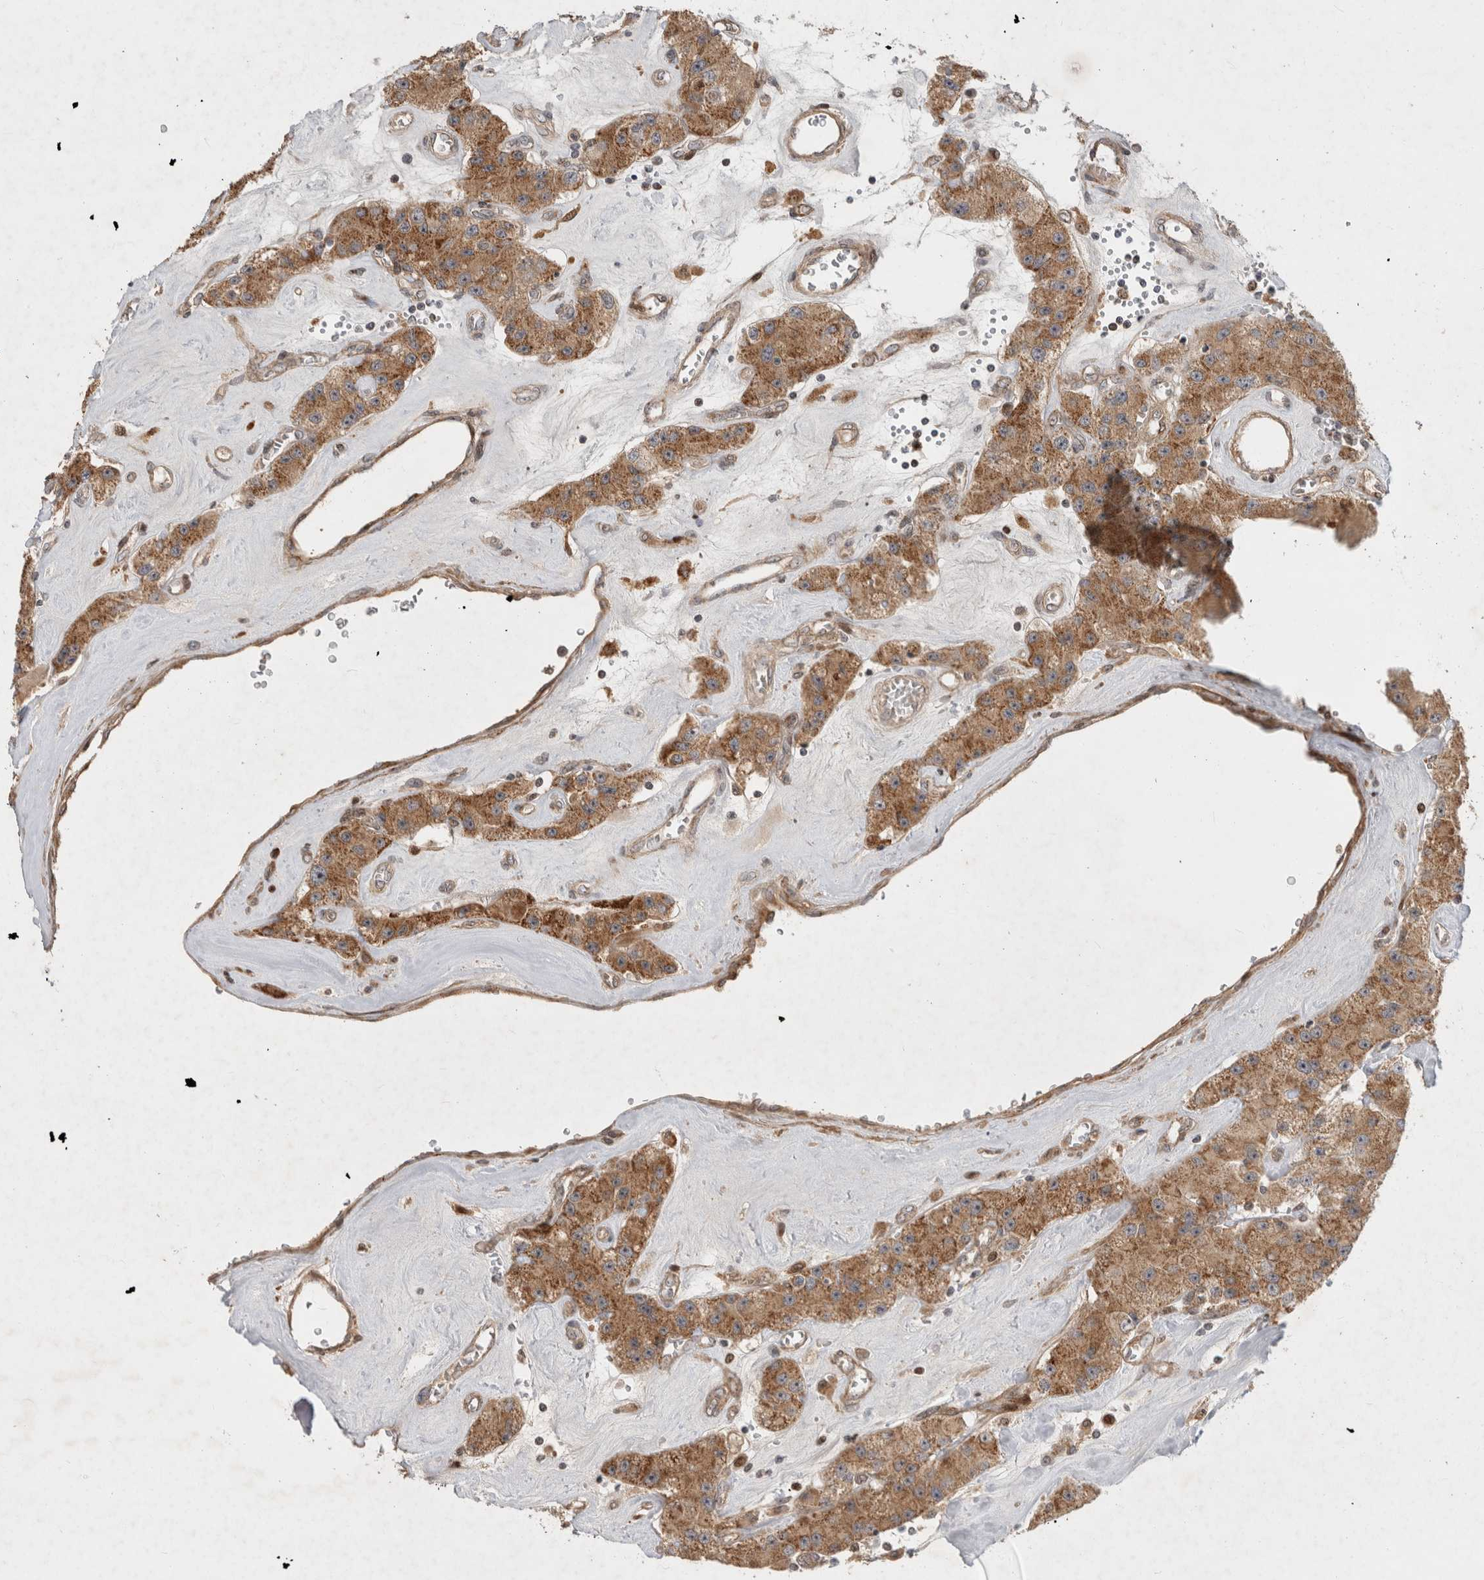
{"staining": {"intensity": "moderate", "quantity": ">75%", "location": "cytoplasmic/membranous"}, "tissue": "carcinoid", "cell_type": "Tumor cells", "image_type": "cancer", "snomed": [{"axis": "morphology", "description": "Carcinoid, malignant, NOS"}, {"axis": "topography", "description": "Pancreas"}], "caption": "Immunohistochemistry (IHC) (DAB) staining of human carcinoid demonstrates moderate cytoplasmic/membranous protein positivity in approximately >75% of tumor cells.", "gene": "INSRR", "patient": {"sex": "male", "age": 41}}